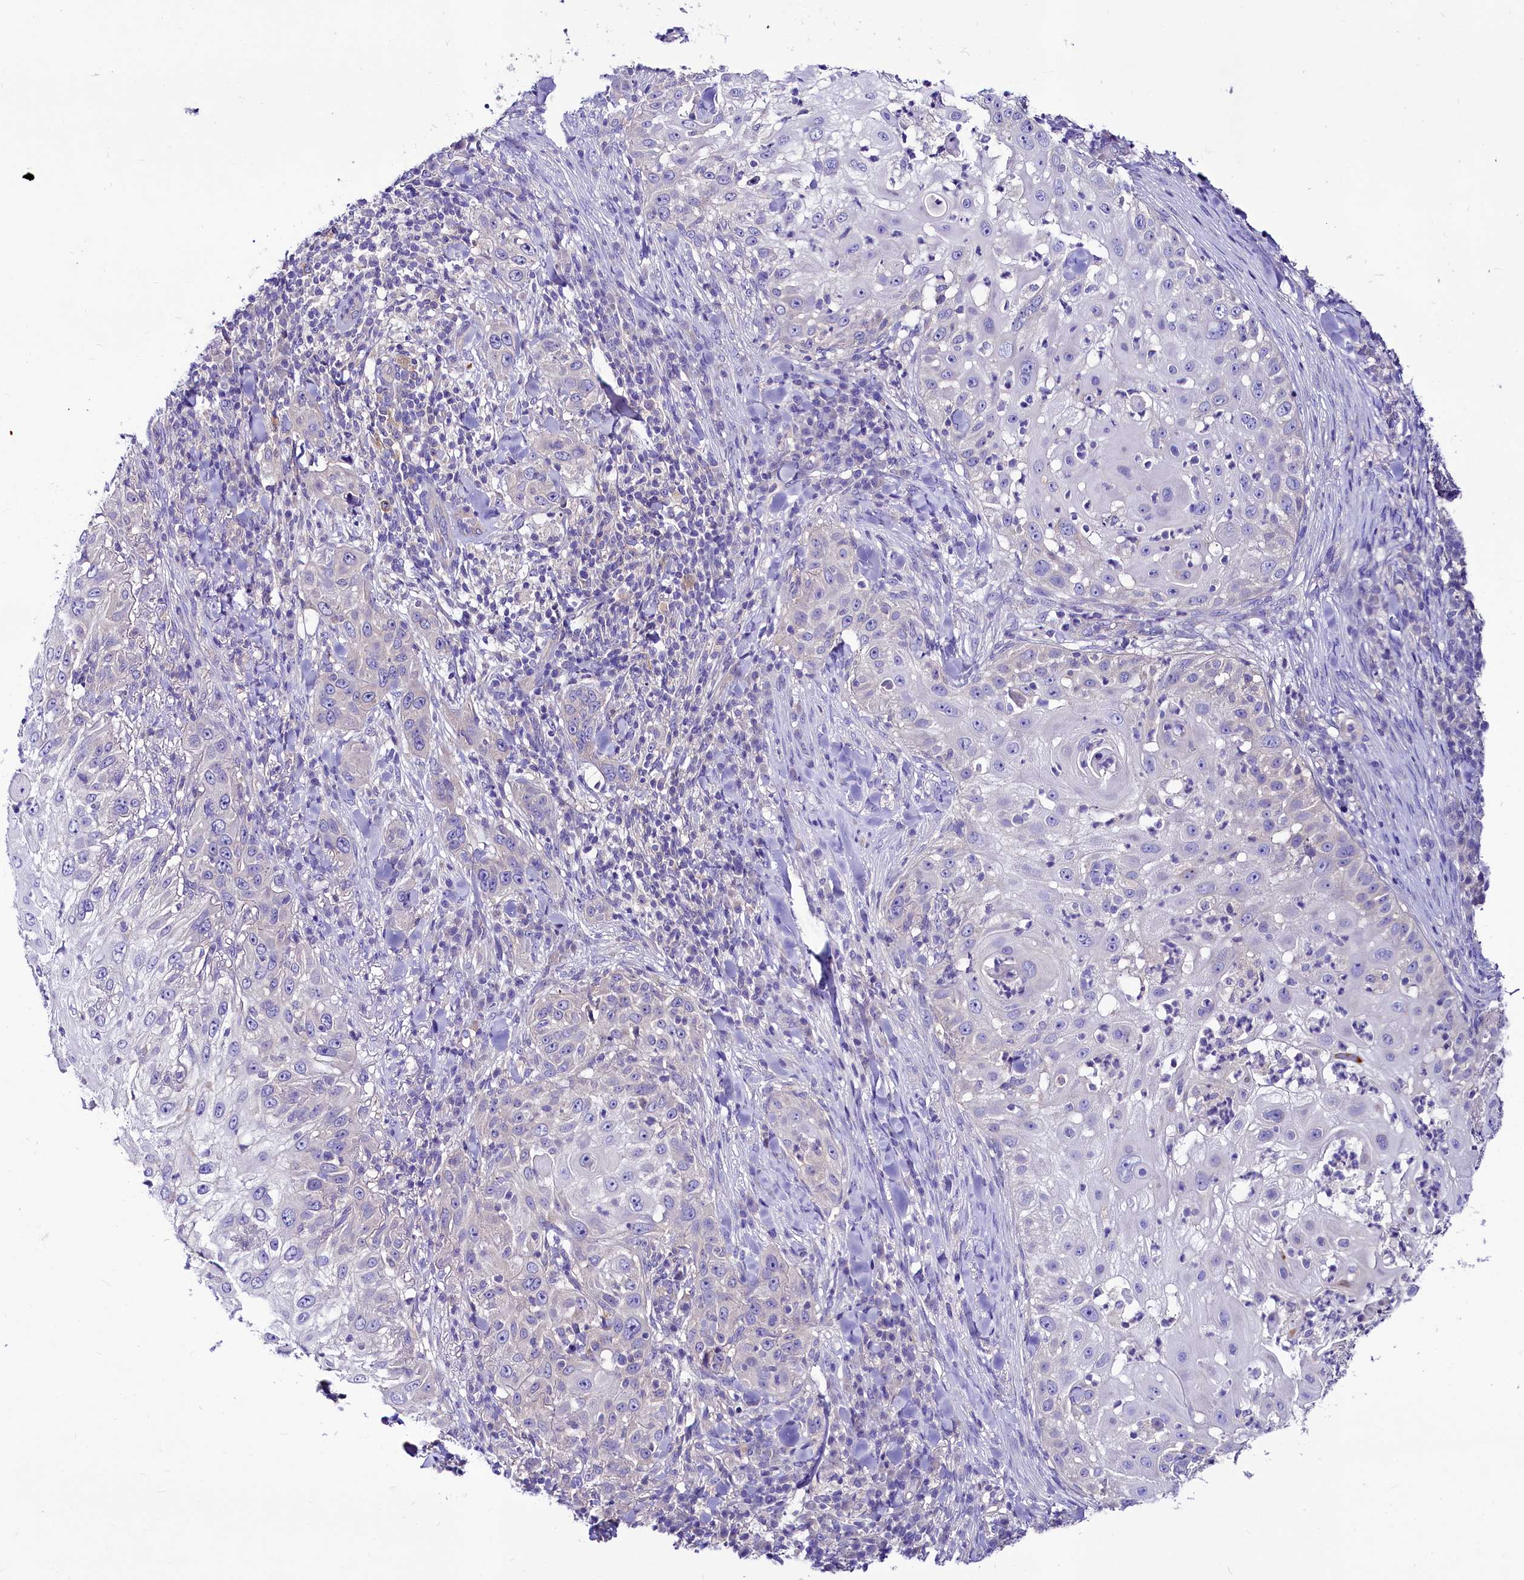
{"staining": {"intensity": "negative", "quantity": "none", "location": "none"}, "tissue": "skin cancer", "cell_type": "Tumor cells", "image_type": "cancer", "snomed": [{"axis": "morphology", "description": "Squamous cell carcinoma, NOS"}, {"axis": "topography", "description": "Skin"}], "caption": "DAB immunohistochemical staining of skin cancer exhibits no significant positivity in tumor cells. (Stains: DAB IHC with hematoxylin counter stain, Microscopy: brightfield microscopy at high magnification).", "gene": "ABHD5", "patient": {"sex": "female", "age": 44}}